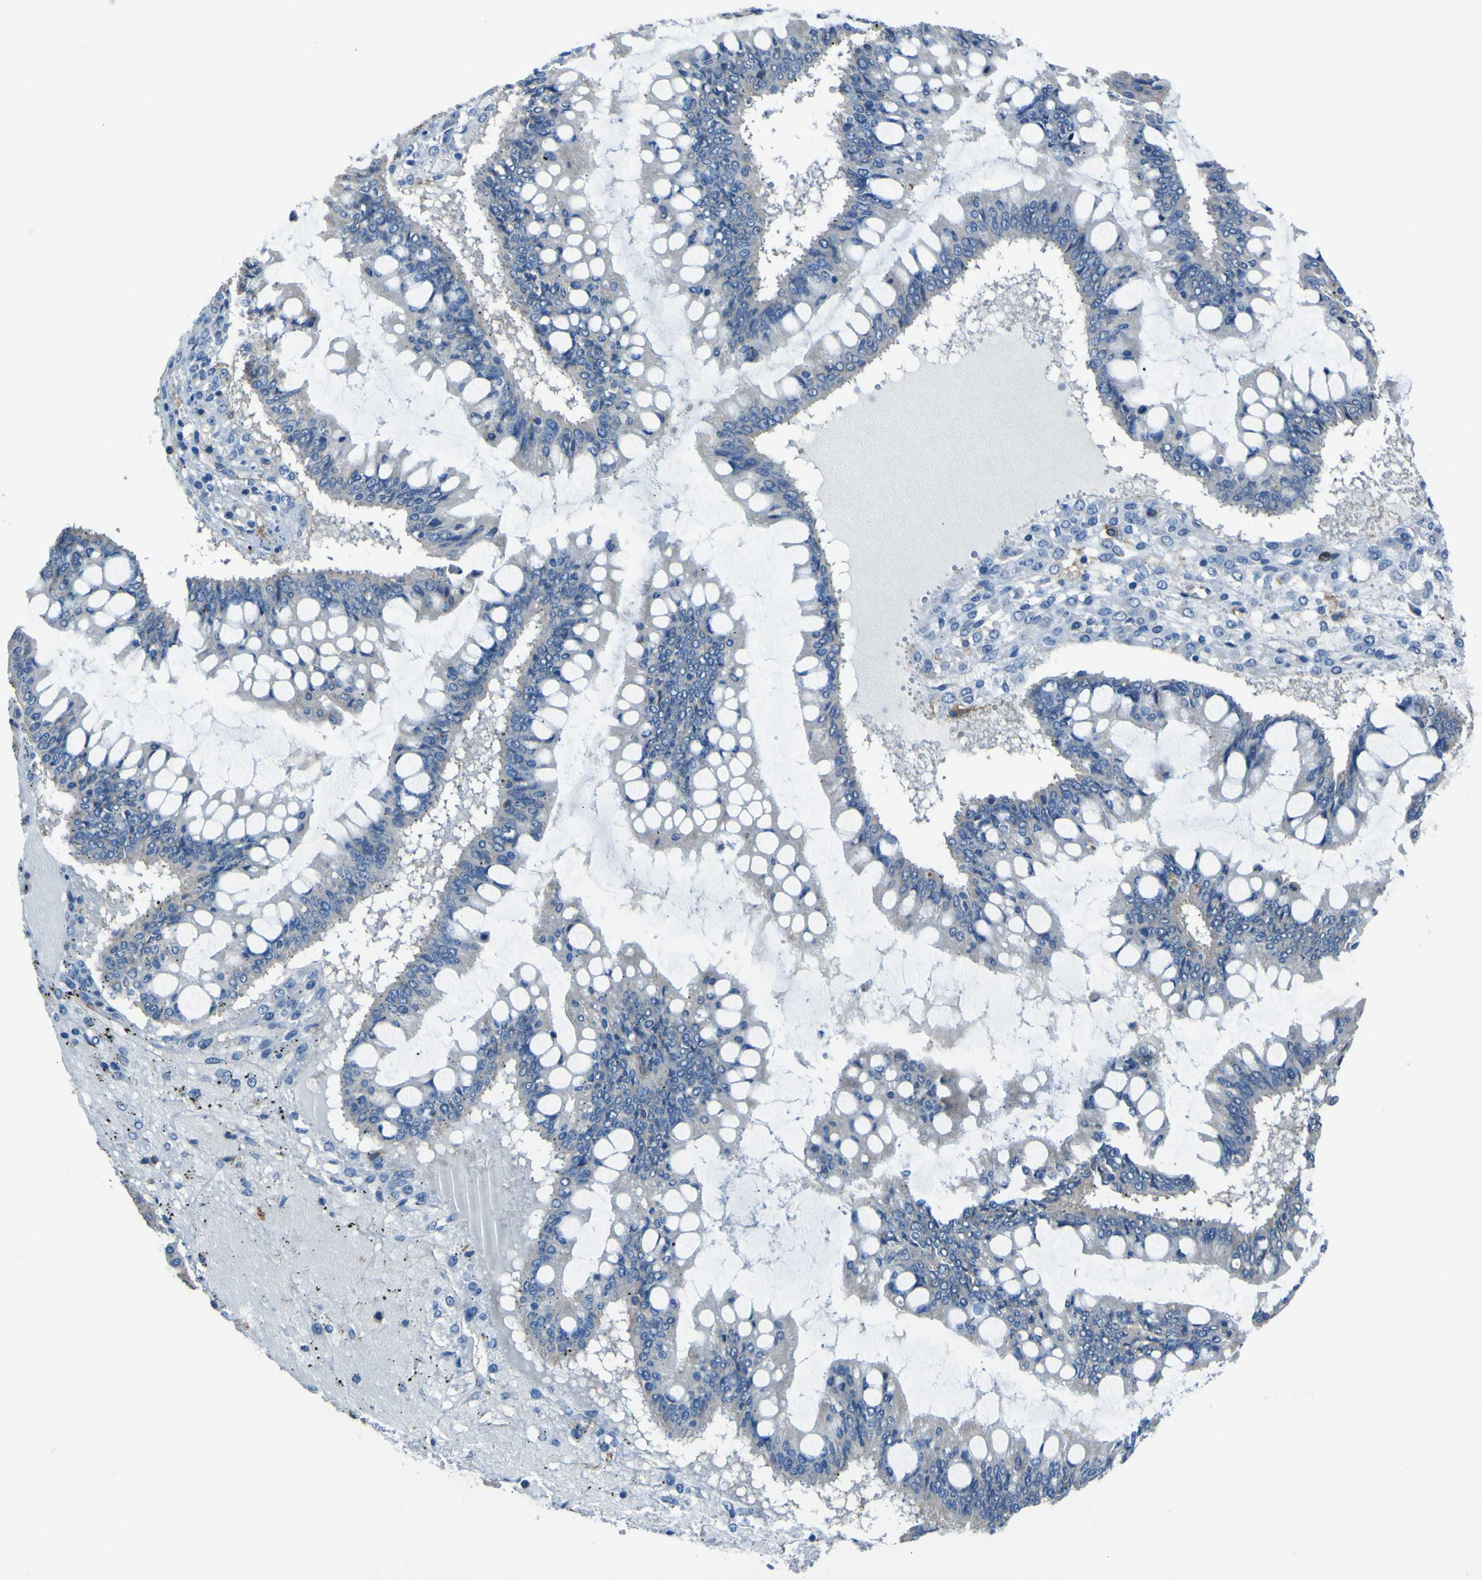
{"staining": {"intensity": "negative", "quantity": "none", "location": "none"}, "tissue": "ovarian cancer", "cell_type": "Tumor cells", "image_type": "cancer", "snomed": [{"axis": "morphology", "description": "Cystadenocarcinoma, mucinous, NOS"}, {"axis": "topography", "description": "Ovary"}], "caption": "Ovarian mucinous cystadenocarcinoma stained for a protein using IHC shows no positivity tumor cells.", "gene": "LAIR1", "patient": {"sex": "female", "age": 73}}